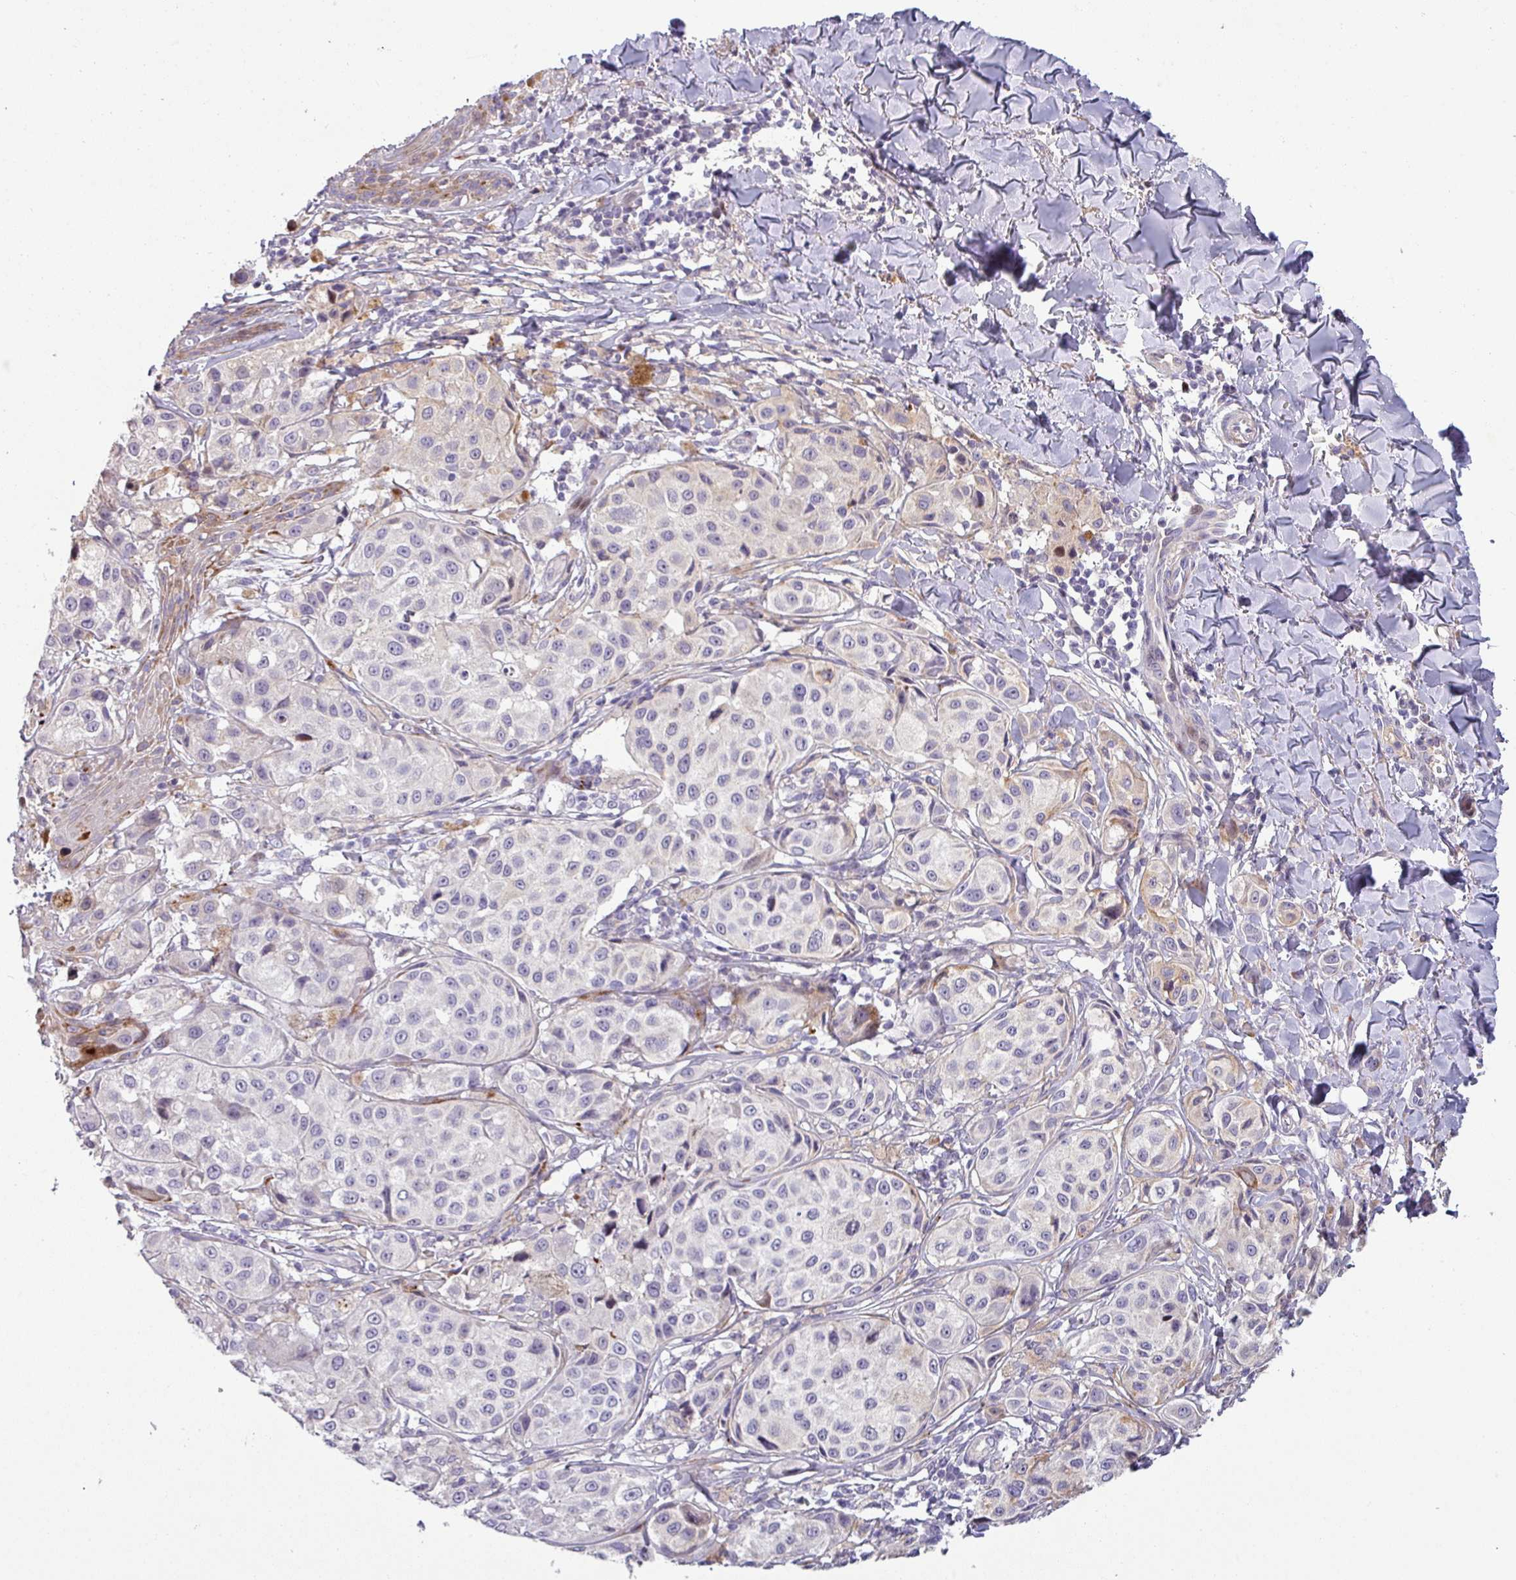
{"staining": {"intensity": "negative", "quantity": "none", "location": "none"}, "tissue": "melanoma", "cell_type": "Tumor cells", "image_type": "cancer", "snomed": [{"axis": "morphology", "description": "Malignant melanoma, NOS"}, {"axis": "topography", "description": "Skin"}], "caption": "Photomicrograph shows no protein staining in tumor cells of melanoma tissue. (DAB immunohistochemistry with hematoxylin counter stain).", "gene": "KLHL3", "patient": {"sex": "male", "age": 39}}